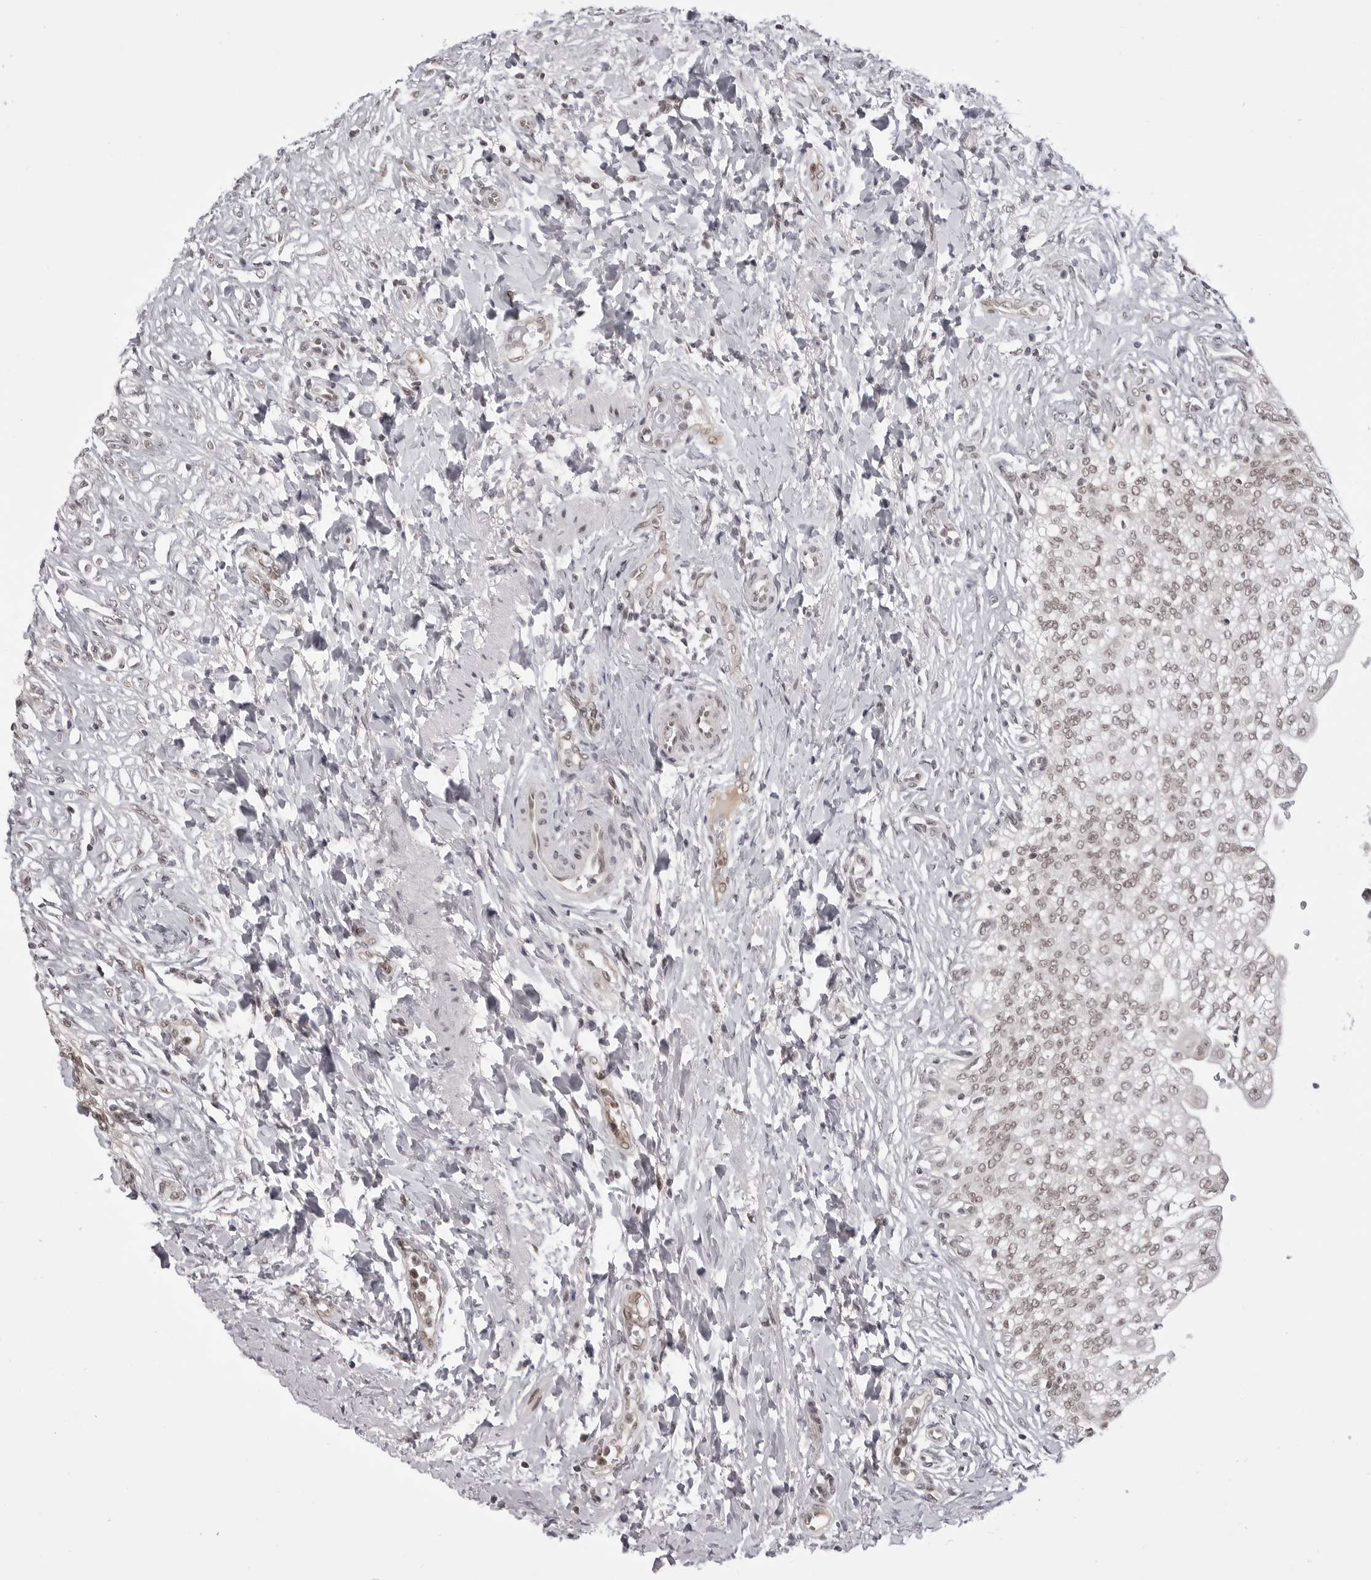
{"staining": {"intensity": "moderate", "quantity": "25%-75%", "location": "nuclear"}, "tissue": "urinary bladder", "cell_type": "Urothelial cells", "image_type": "normal", "snomed": [{"axis": "morphology", "description": "Urothelial carcinoma, High grade"}, {"axis": "topography", "description": "Urinary bladder"}], "caption": "Protein analysis of normal urinary bladder reveals moderate nuclear staining in about 25%-75% of urothelial cells. (DAB (3,3'-diaminobenzidine) IHC, brown staining for protein, blue staining for nuclei).", "gene": "PHF3", "patient": {"sex": "male", "age": 46}}